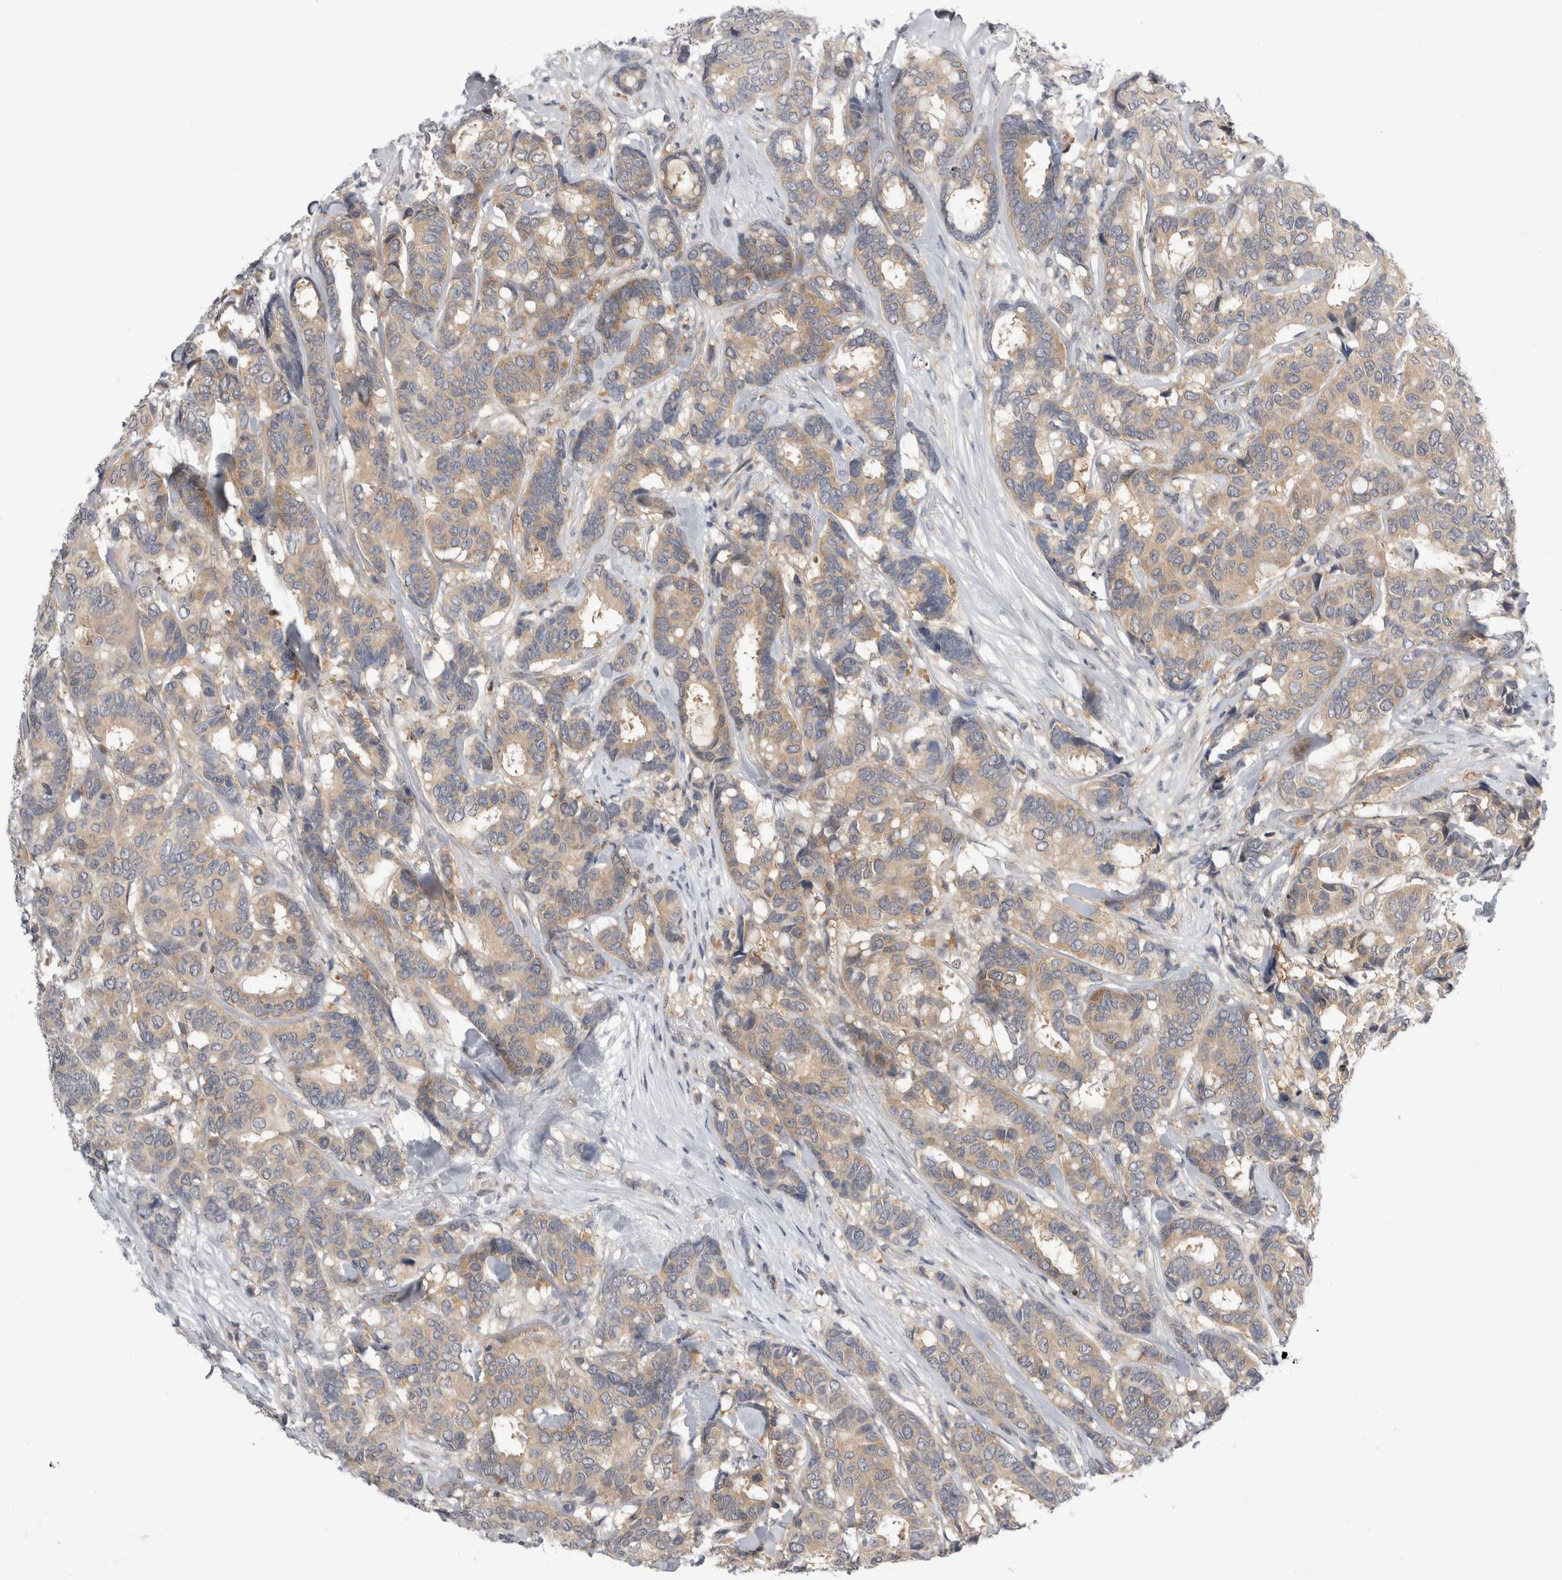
{"staining": {"intensity": "weak", "quantity": ">75%", "location": "cytoplasmic/membranous"}, "tissue": "breast cancer", "cell_type": "Tumor cells", "image_type": "cancer", "snomed": [{"axis": "morphology", "description": "Duct carcinoma"}, {"axis": "topography", "description": "Breast"}], "caption": "Protein staining by immunohistochemistry (IHC) shows weak cytoplasmic/membranous positivity in approximately >75% of tumor cells in breast intraductal carcinoma.", "gene": "PSMB2", "patient": {"sex": "female", "age": 87}}